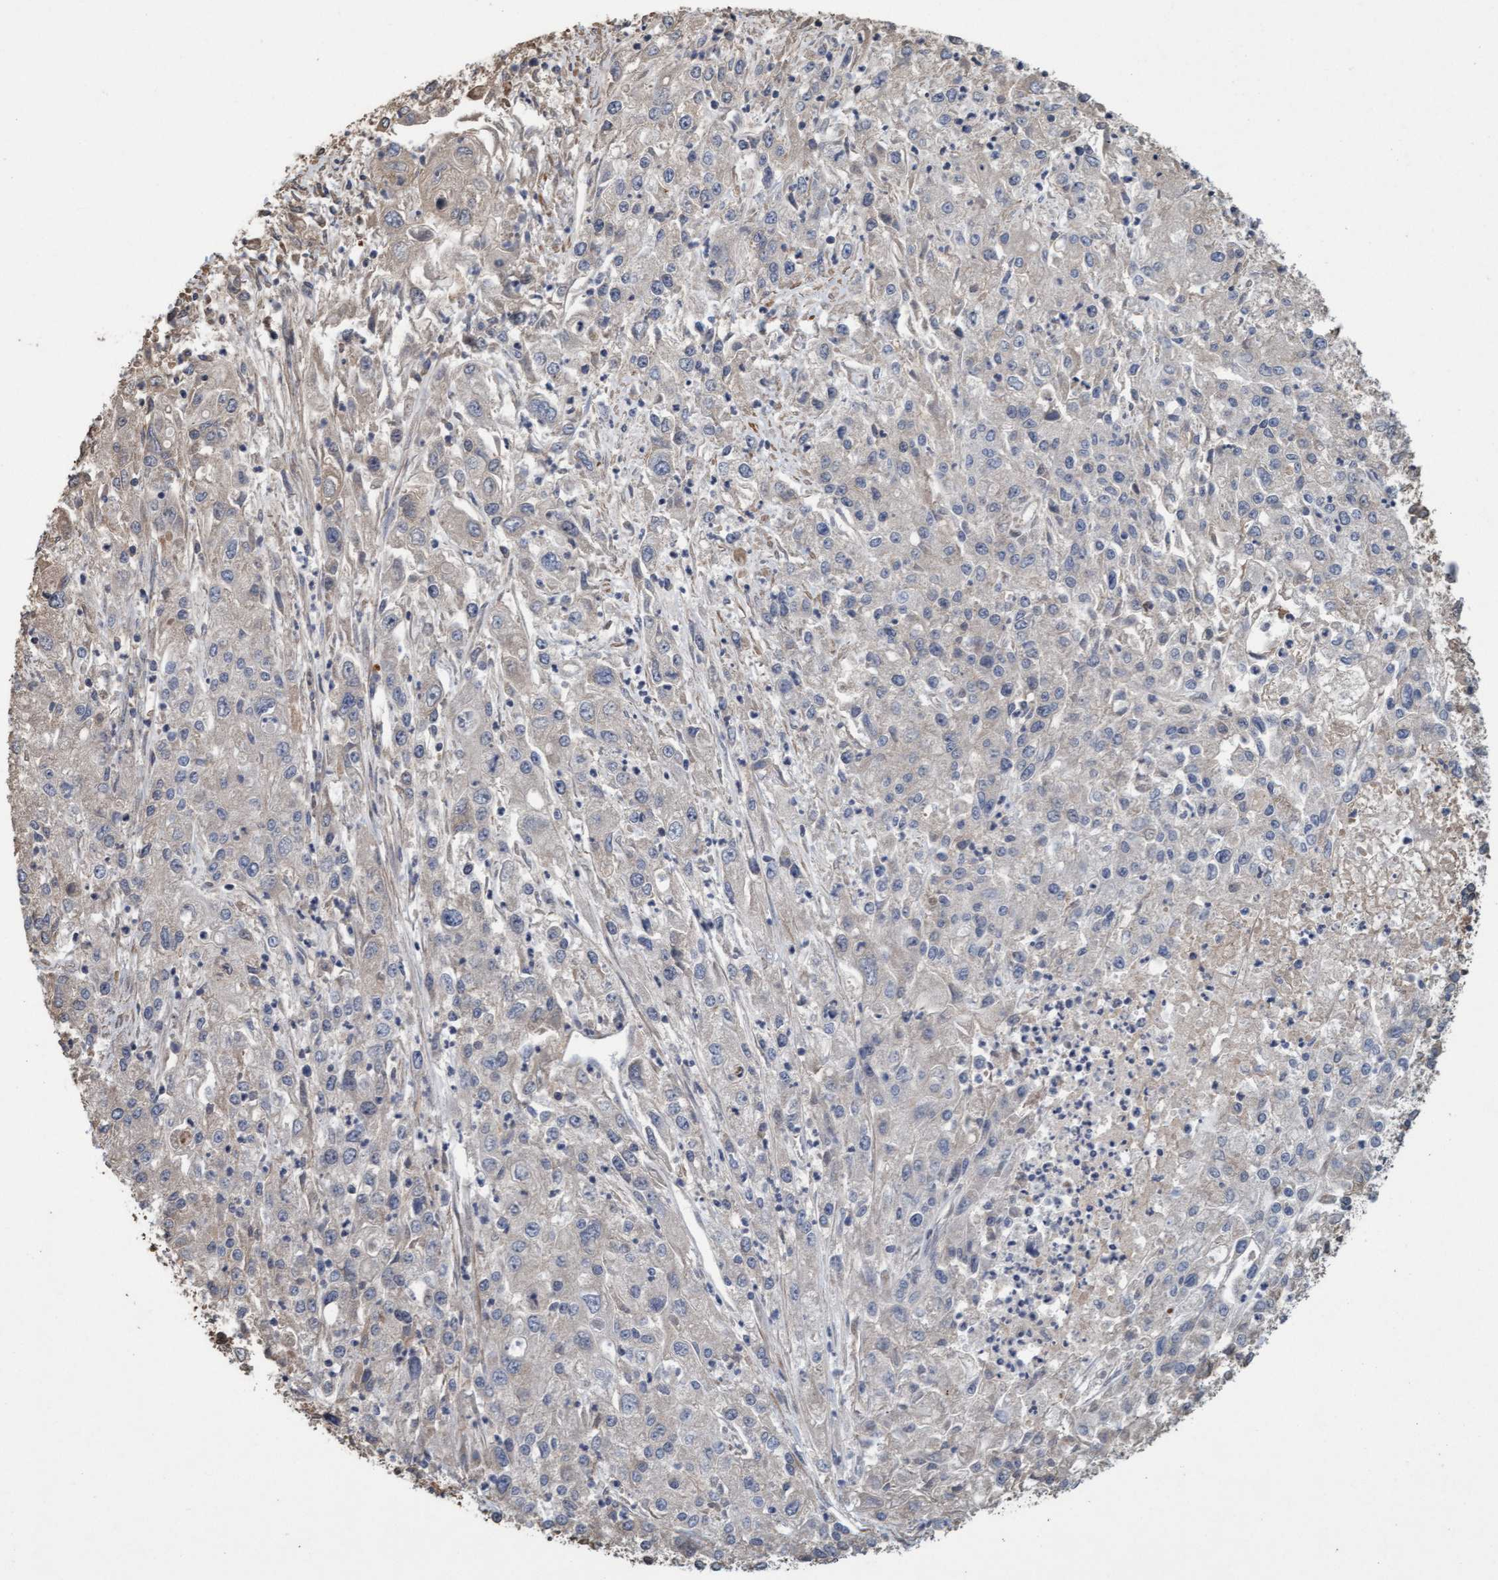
{"staining": {"intensity": "negative", "quantity": "none", "location": "none"}, "tissue": "endometrial cancer", "cell_type": "Tumor cells", "image_type": "cancer", "snomed": [{"axis": "morphology", "description": "Adenocarcinoma, NOS"}, {"axis": "topography", "description": "Endometrium"}], "caption": "An image of human adenocarcinoma (endometrial) is negative for staining in tumor cells. The staining was performed using DAB (3,3'-diaminobenzidine) to visualize the protein expression in brown, while the nuclei were stained in blue with hematoxylin (Magnification: 20x).", "gene": "CDC42EP4", "patient": {"sex": "female", "age": 49}}